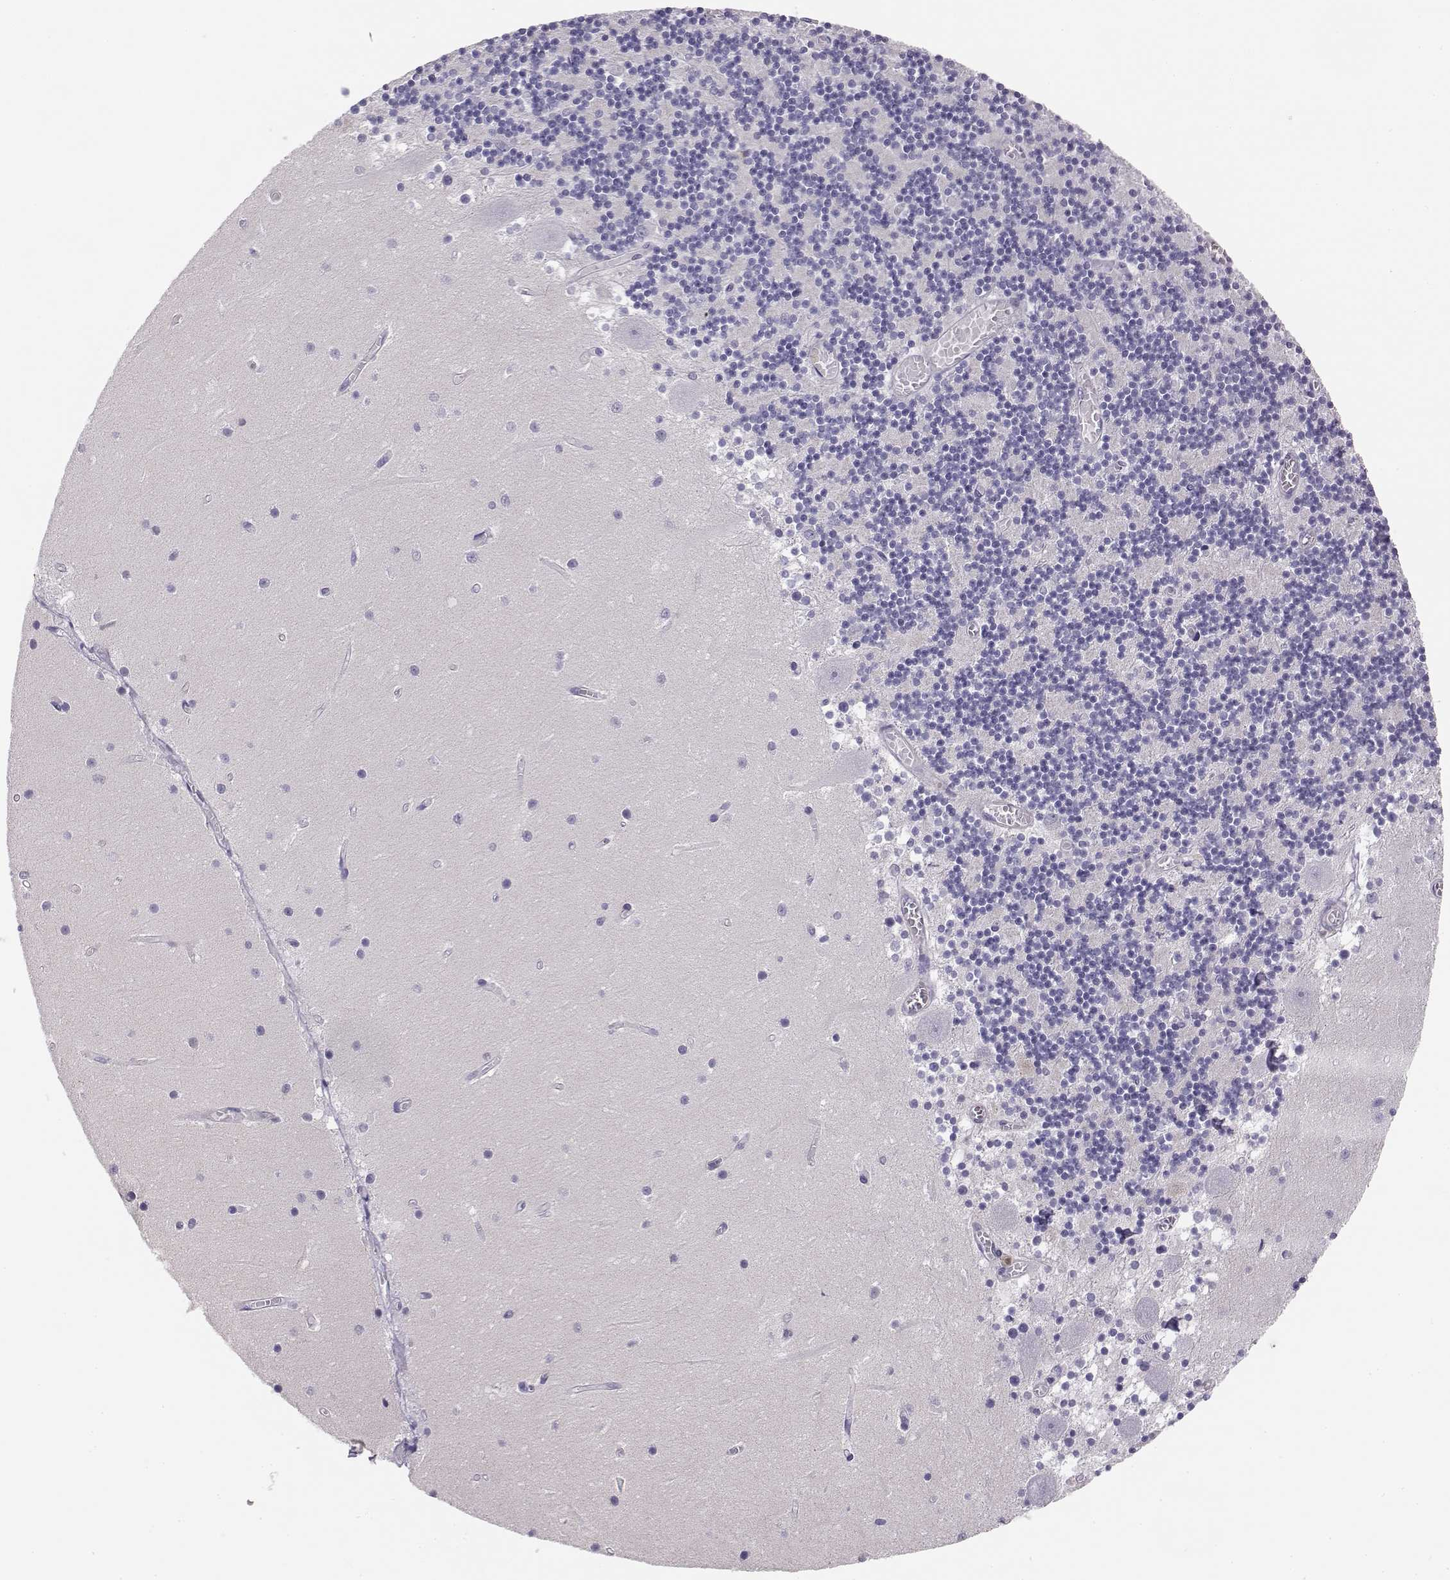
{"staining": {"intensity": "negative", "quantity": "none", "location": "none"}, "tissue": "cerebellum", "cell_type": "Cells in granular layer", "image_type": "normal", "snomed": [{"axis": "morphology", "description": "Normal tissue, NOS"}, {"axis": "topography", "description": "Cerebellum"}], "caption": "Cells in granular layer are negative for protein expression in benign human cerebellum. (Brightfield microscopy of DAB (3,3'-diaminobenzidine) immunohistochemistry (IHC) at high magnification).", "gene": "DAPL1", "patient": {"sex": "female", "age": 28}}